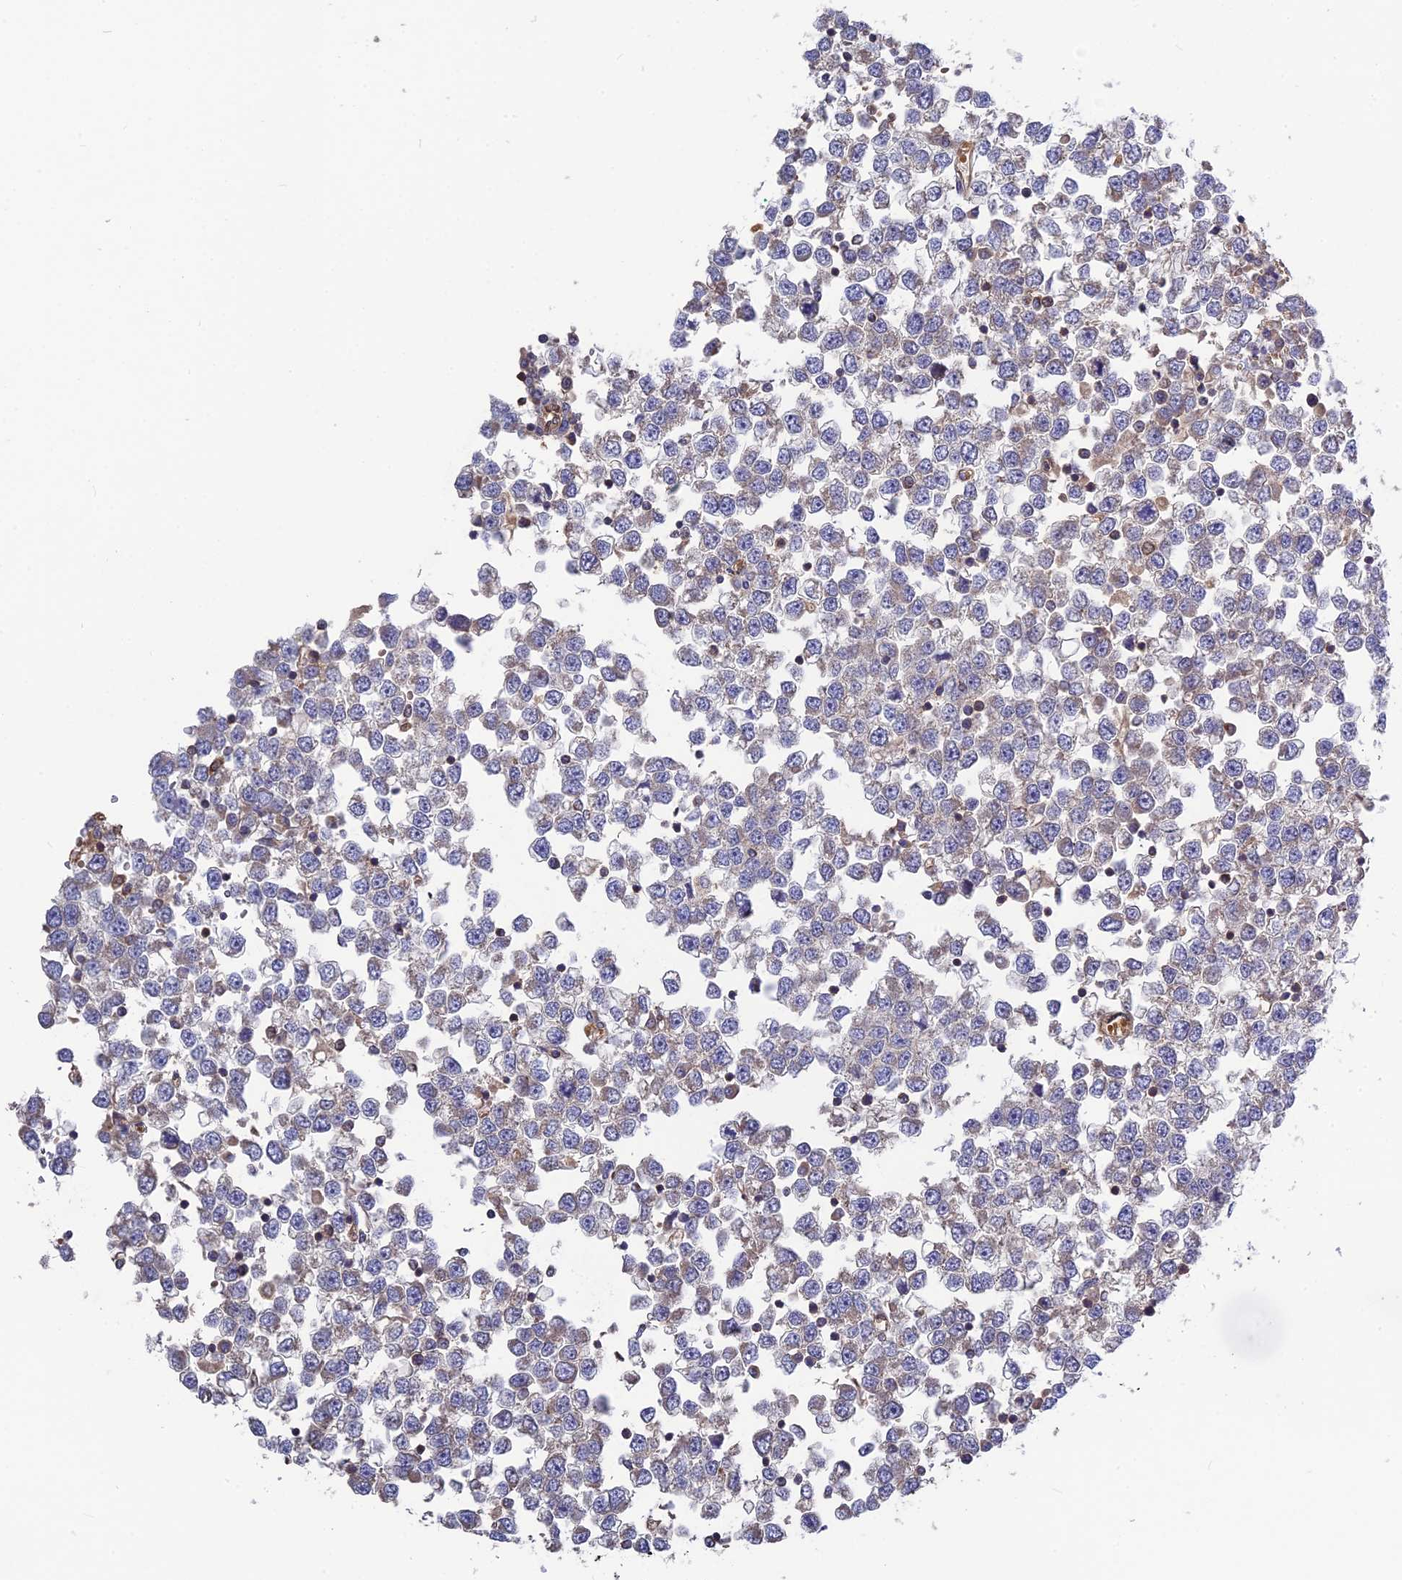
{"staining": {"intensity": "weak", "quantity": "<25%", "location": "cytoplasmic/membranous"}, "tissue": "testis cancer", "cell_type": "Tumor cells", "image_type": "cancer", "snomed": [{"axis": "morphology", "description": "Seminoma, NOS"}, {"axis": "topography", "description": "Testis"}], "caption": "An immunohistochemistry (IHC) photomicrograph of testis seminoma is shown. There is no staining in tumor cells of testis seminoma.", "gene": "RPIA", "patient": {"sex": "male", "age": 65}}